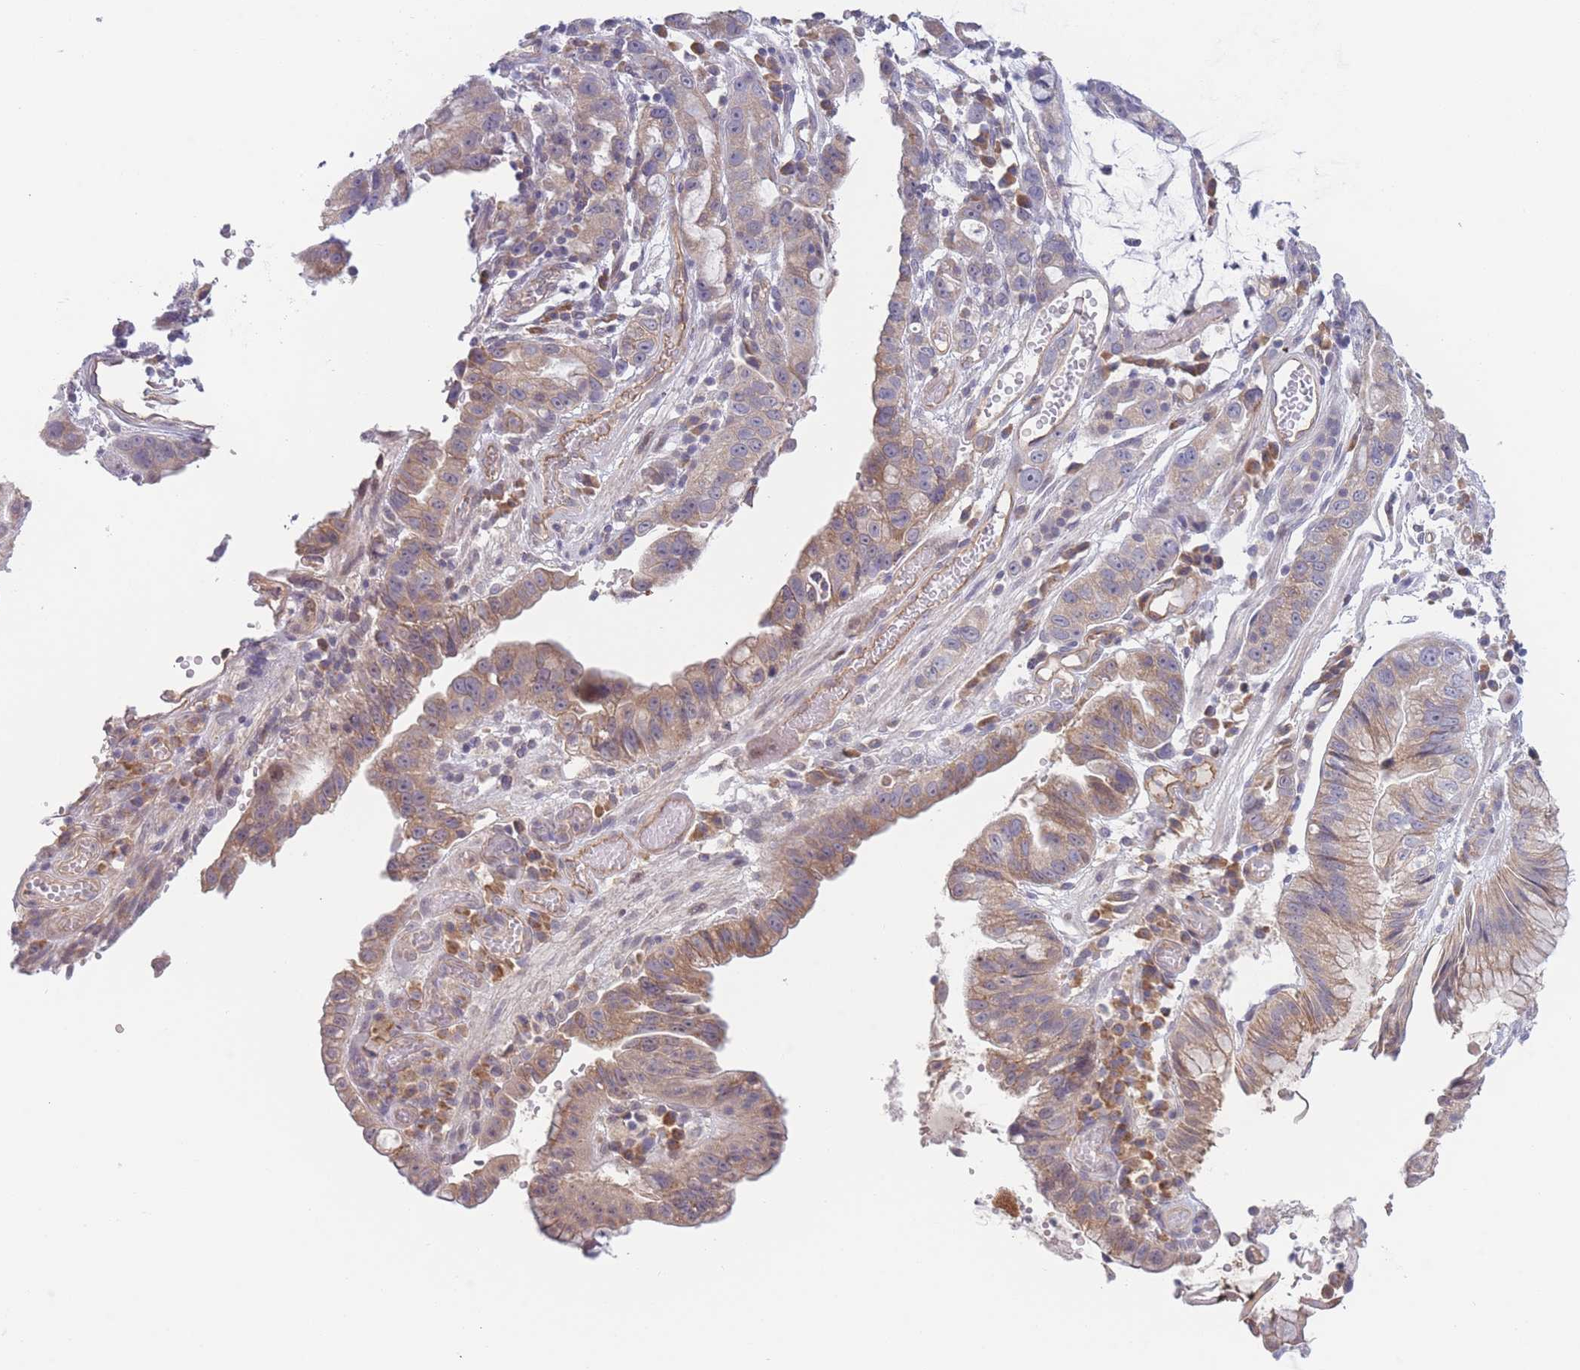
{"staining": {"intensity": "moderate", "quantity": "25%-75%", "location": "cytoplasmic/membranous"}, "tissue": "stomach cancer", "cell_type": "Tumor cells", "image_type": "cancer", "snomed": [{"axis": "morphology", "description": "Adenocarcinoma, NOS"}, {"axis": "topography", "description": "Stomach"}], "caption": "Immunohistochemical staining of human stomach cancer (adenocarcinoma) exhibits medium levels of moderate cytoplasmic/membranous protein staining in approximately 25%-75% of tumor cells.", "gene": "FAM227B", "patient": {"sex": "male", "age": 55}}